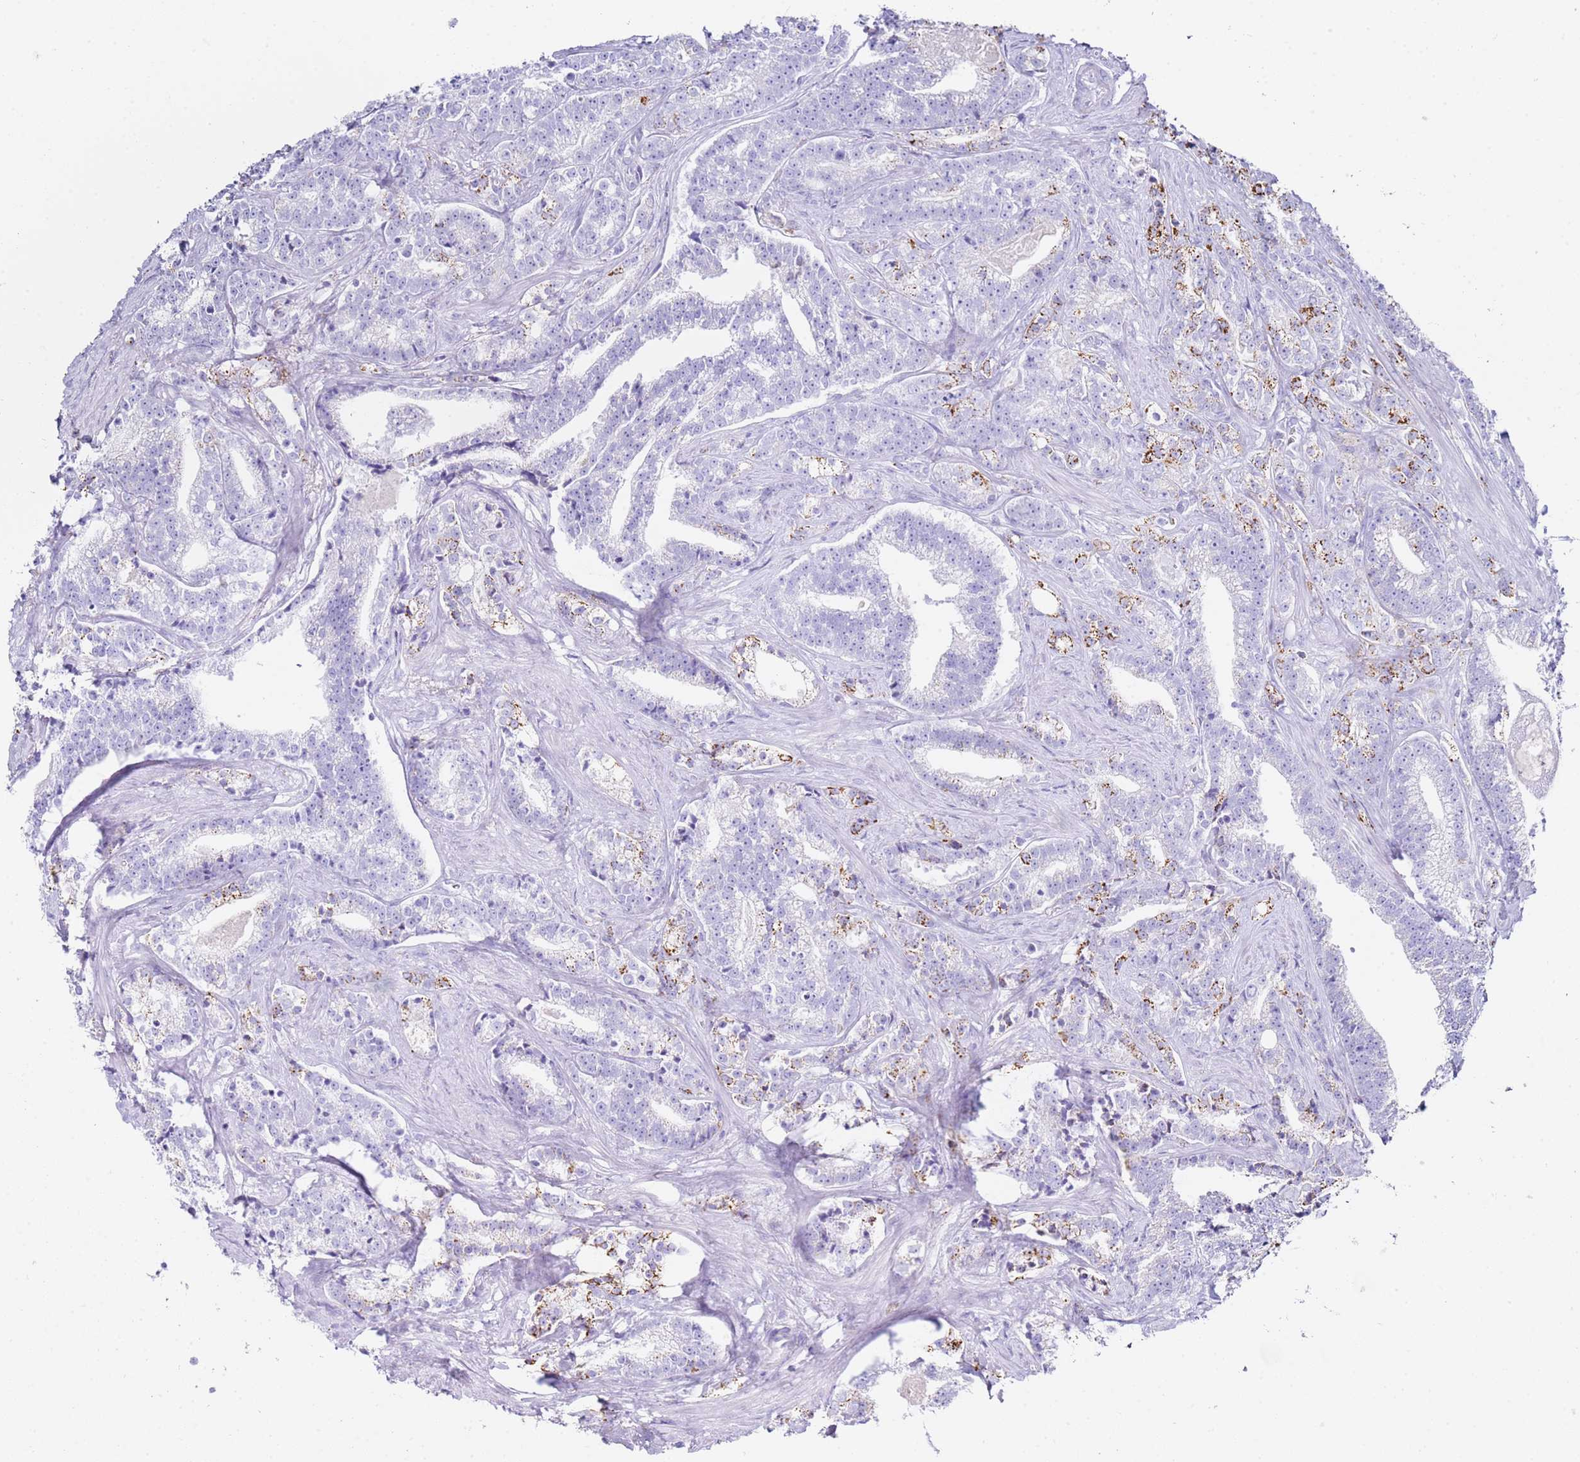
{"staining": {"intensity": "moderate", "quantity": "<25%", "location": "cytoplasmic/membranous"}, "tissue": "prostate cancer", "cell_type": "Tumor cells", "image_type": "cancer", "snomed": [{"axis": "morphology", "description": "Adenocarcinoma, High grade"}, {"axis": "topography", "description": "Prostate"}], "caption": "A brown stain highlights moderate cytoplasmic/membranous positivity of a protein in prostate cancer tumor cells.", "gene": "PTBP2", "patient": {"sex": "male", "age": 67}}